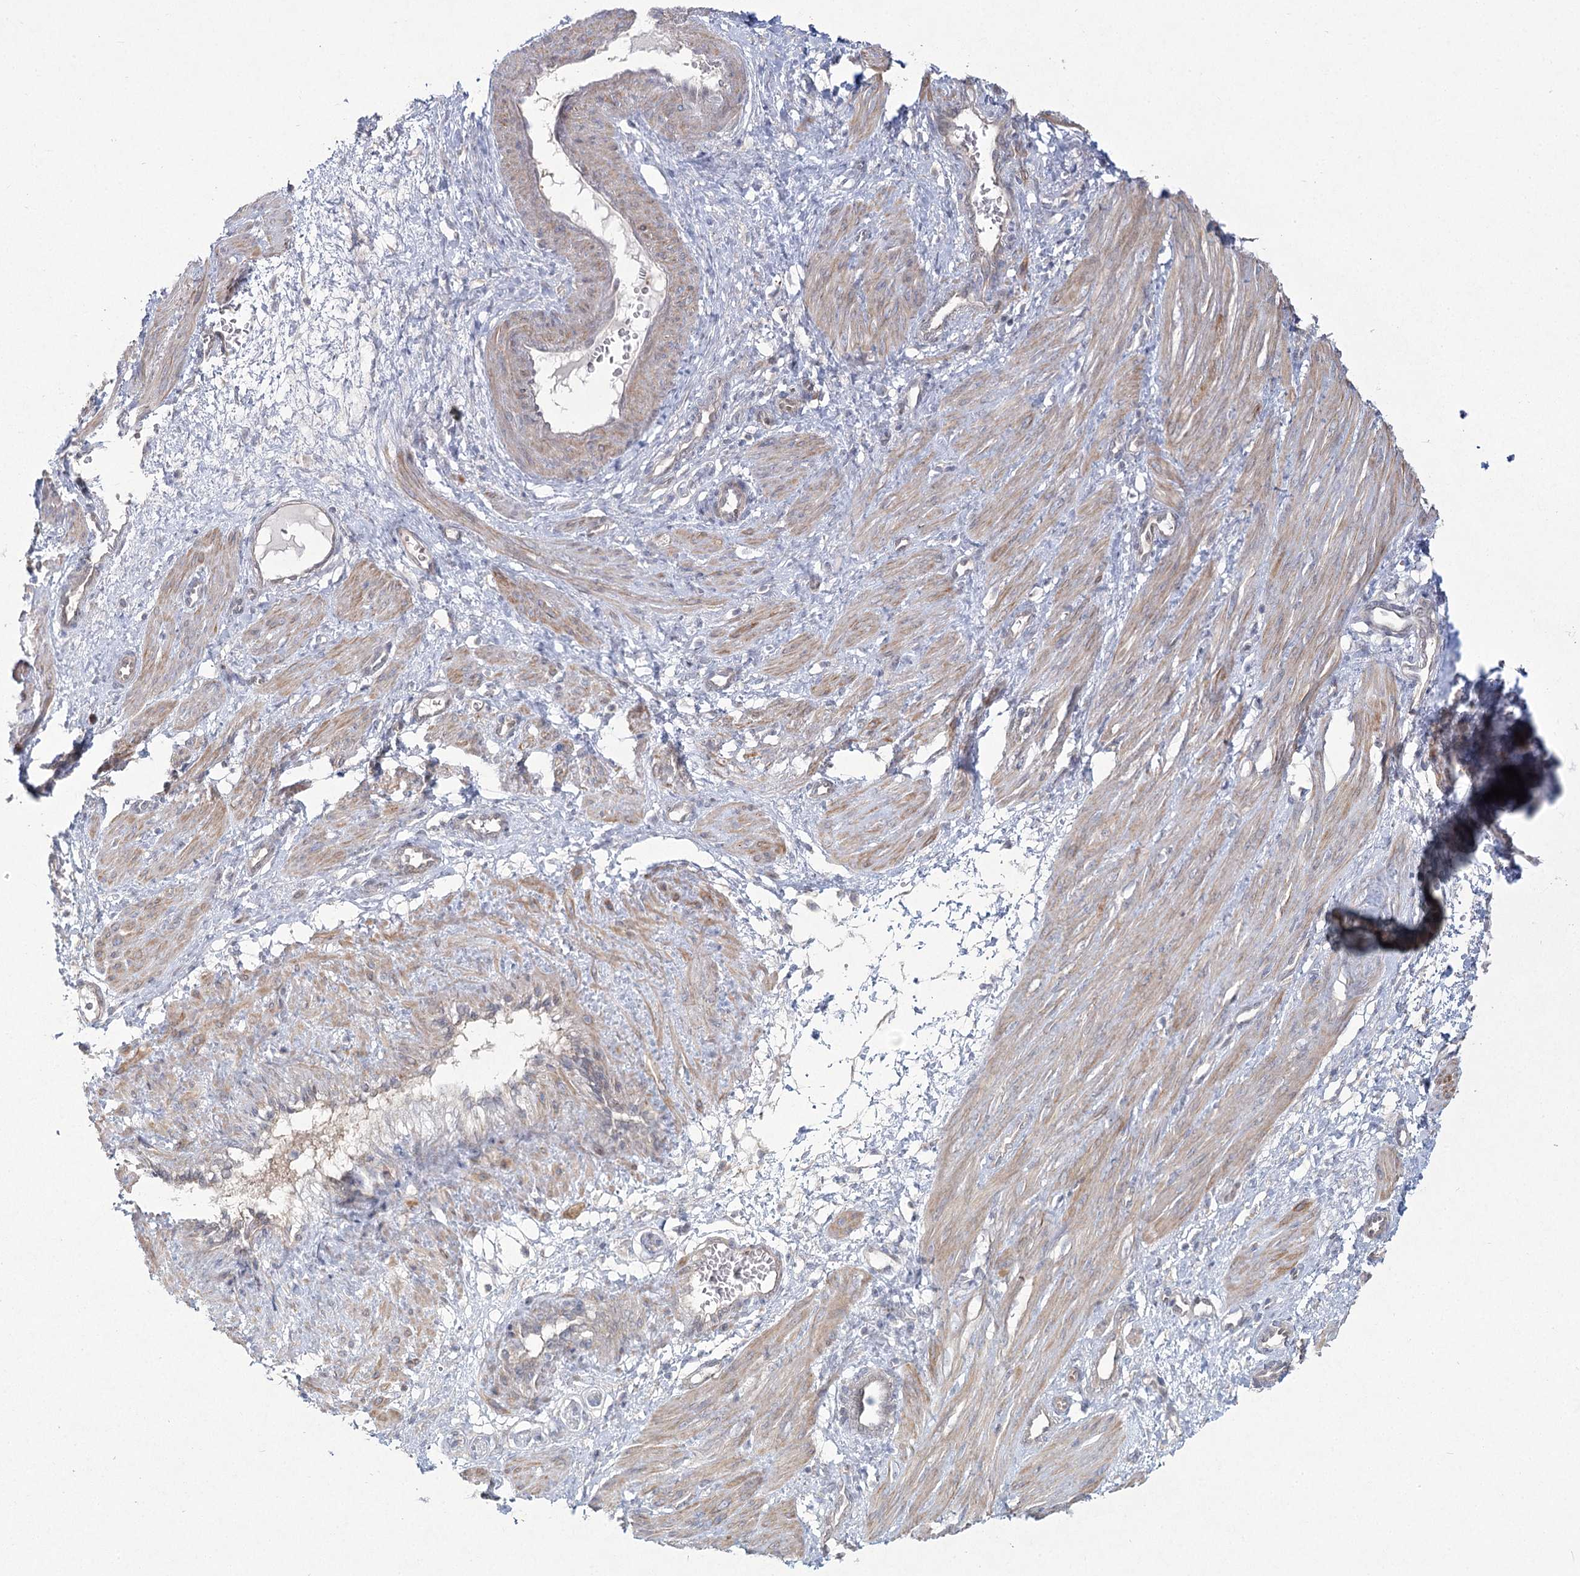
{"staining": {"intensity": "weak", "quantity": "<25%", "location": "cytoplasmic/membranous"}, "tissue": "smooth muscle", "cell_type": "Smooth muscle cells", "image_type": "normal", "snomed": [{"axis": "morphology", "description": "Normal tissue, NOS"}, {"axis": "topography", "description": "Endometrium"}], "caption": "Immunohistochemistry image of unremarkable human smooth muscle stained for a protein (brown), which shows no positivity in smooth muscle cells. (DAB immunohistochemistry visualized using brightfield microscopy, high magnification).", "gene": "CAMTA1", "patient": {"sex": "female", "age": 33}}